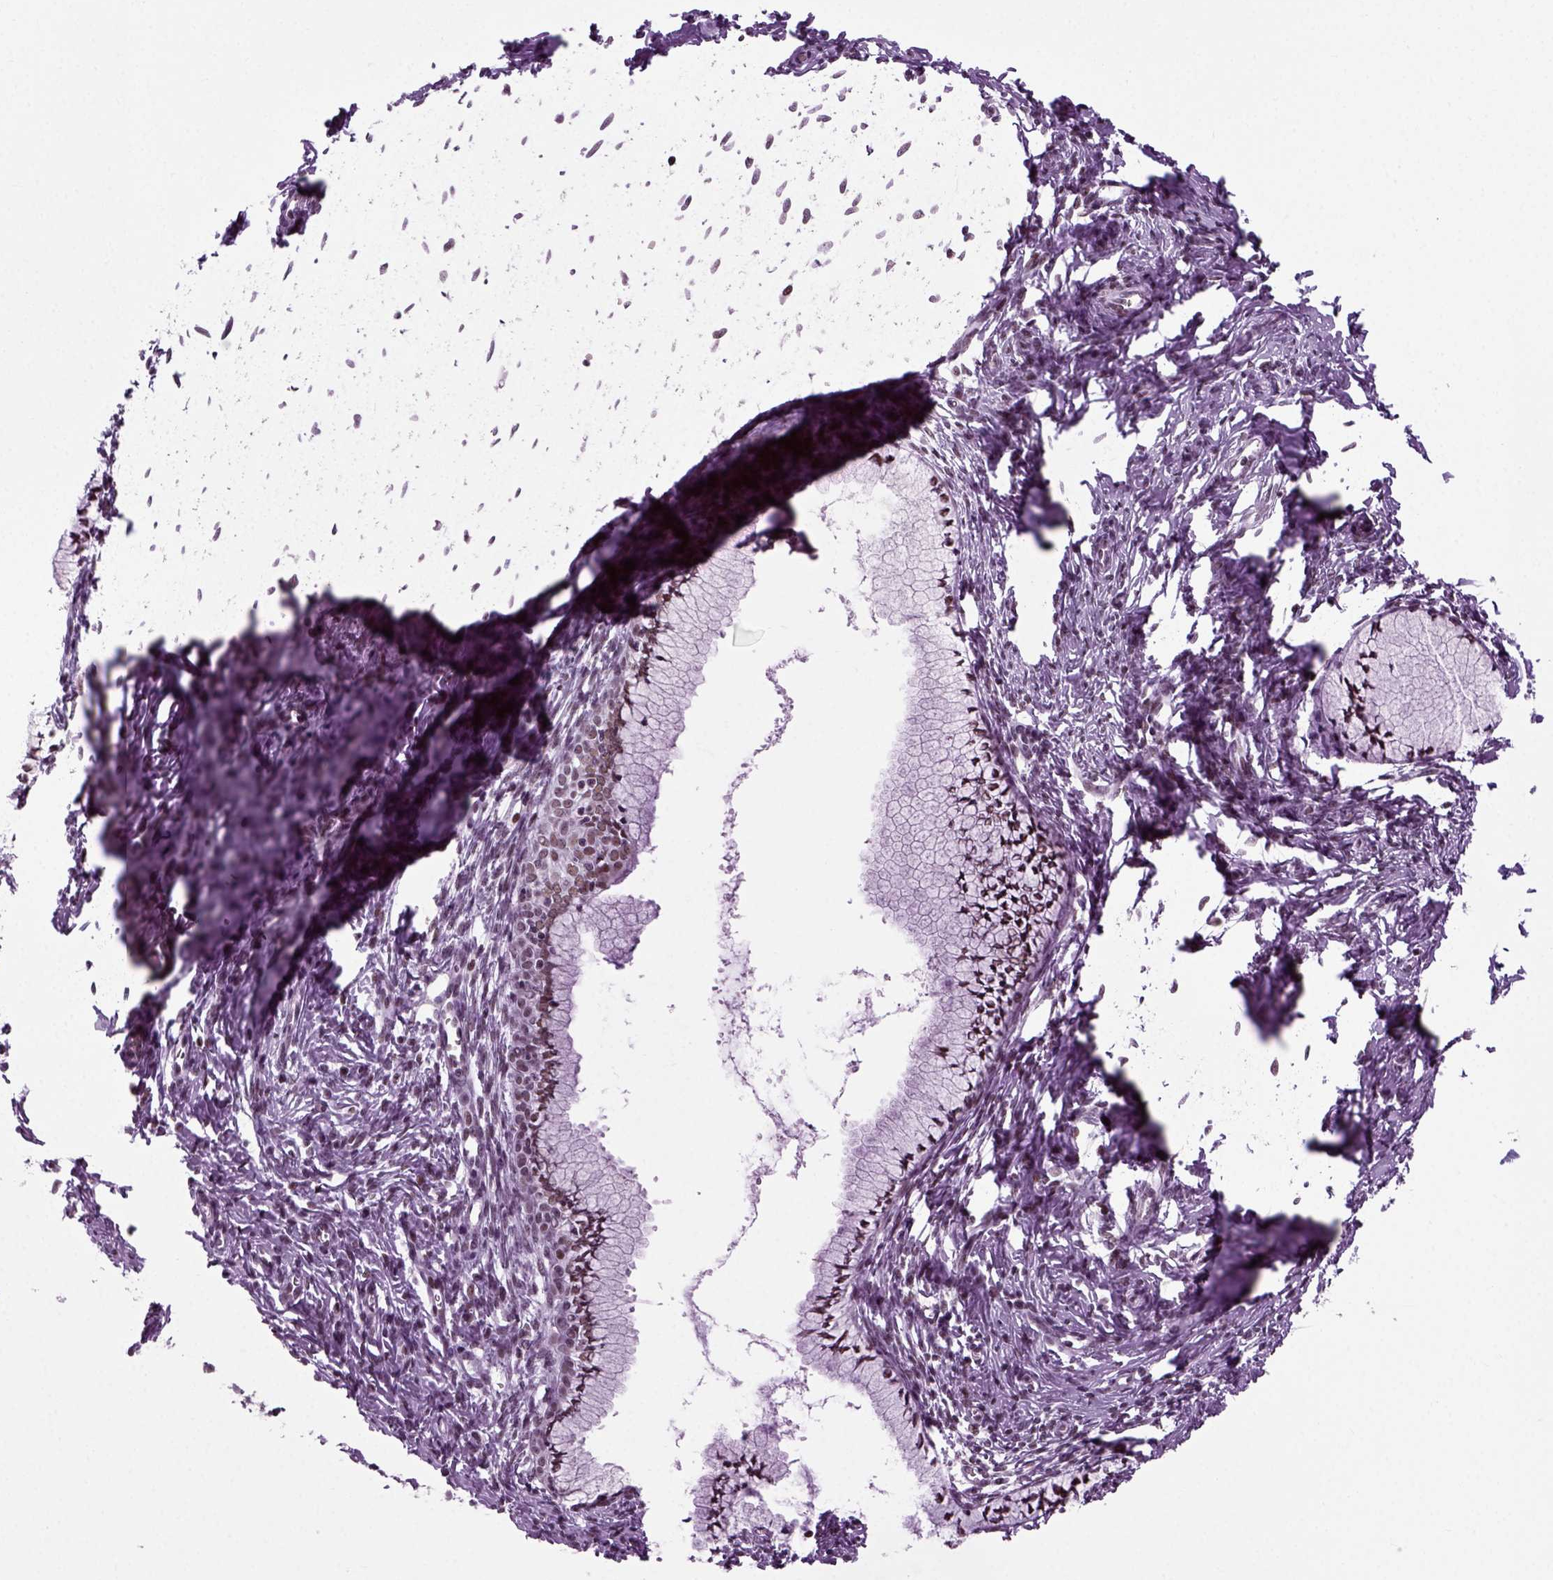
{"staining": {"intensity": "weak", "quantity": ">75%", "location": "nuclear"}, "tissue": "cervical cancer", "cell_type": "Tumor cells", "image_type": "cancer", "snomed": [{"axis": "morphology", "description": "Squamous cell carcinoma, NOS"}, {"axis": "topography", "description": "Cervix"}], "caption": "Immunohistochemical staining of cervical cancer (squamous cell carcinoma) demonstrates weak nuclear protein expression in approximately >75% of tumor cells. The staining was performed using DAB to visualize the protein expression in brown, while the nuclei were stained in blue with hematoxylin (Magnification: 20x).", "gene": "RCOR3", "patient": {"sex": "female", "age": 62}}